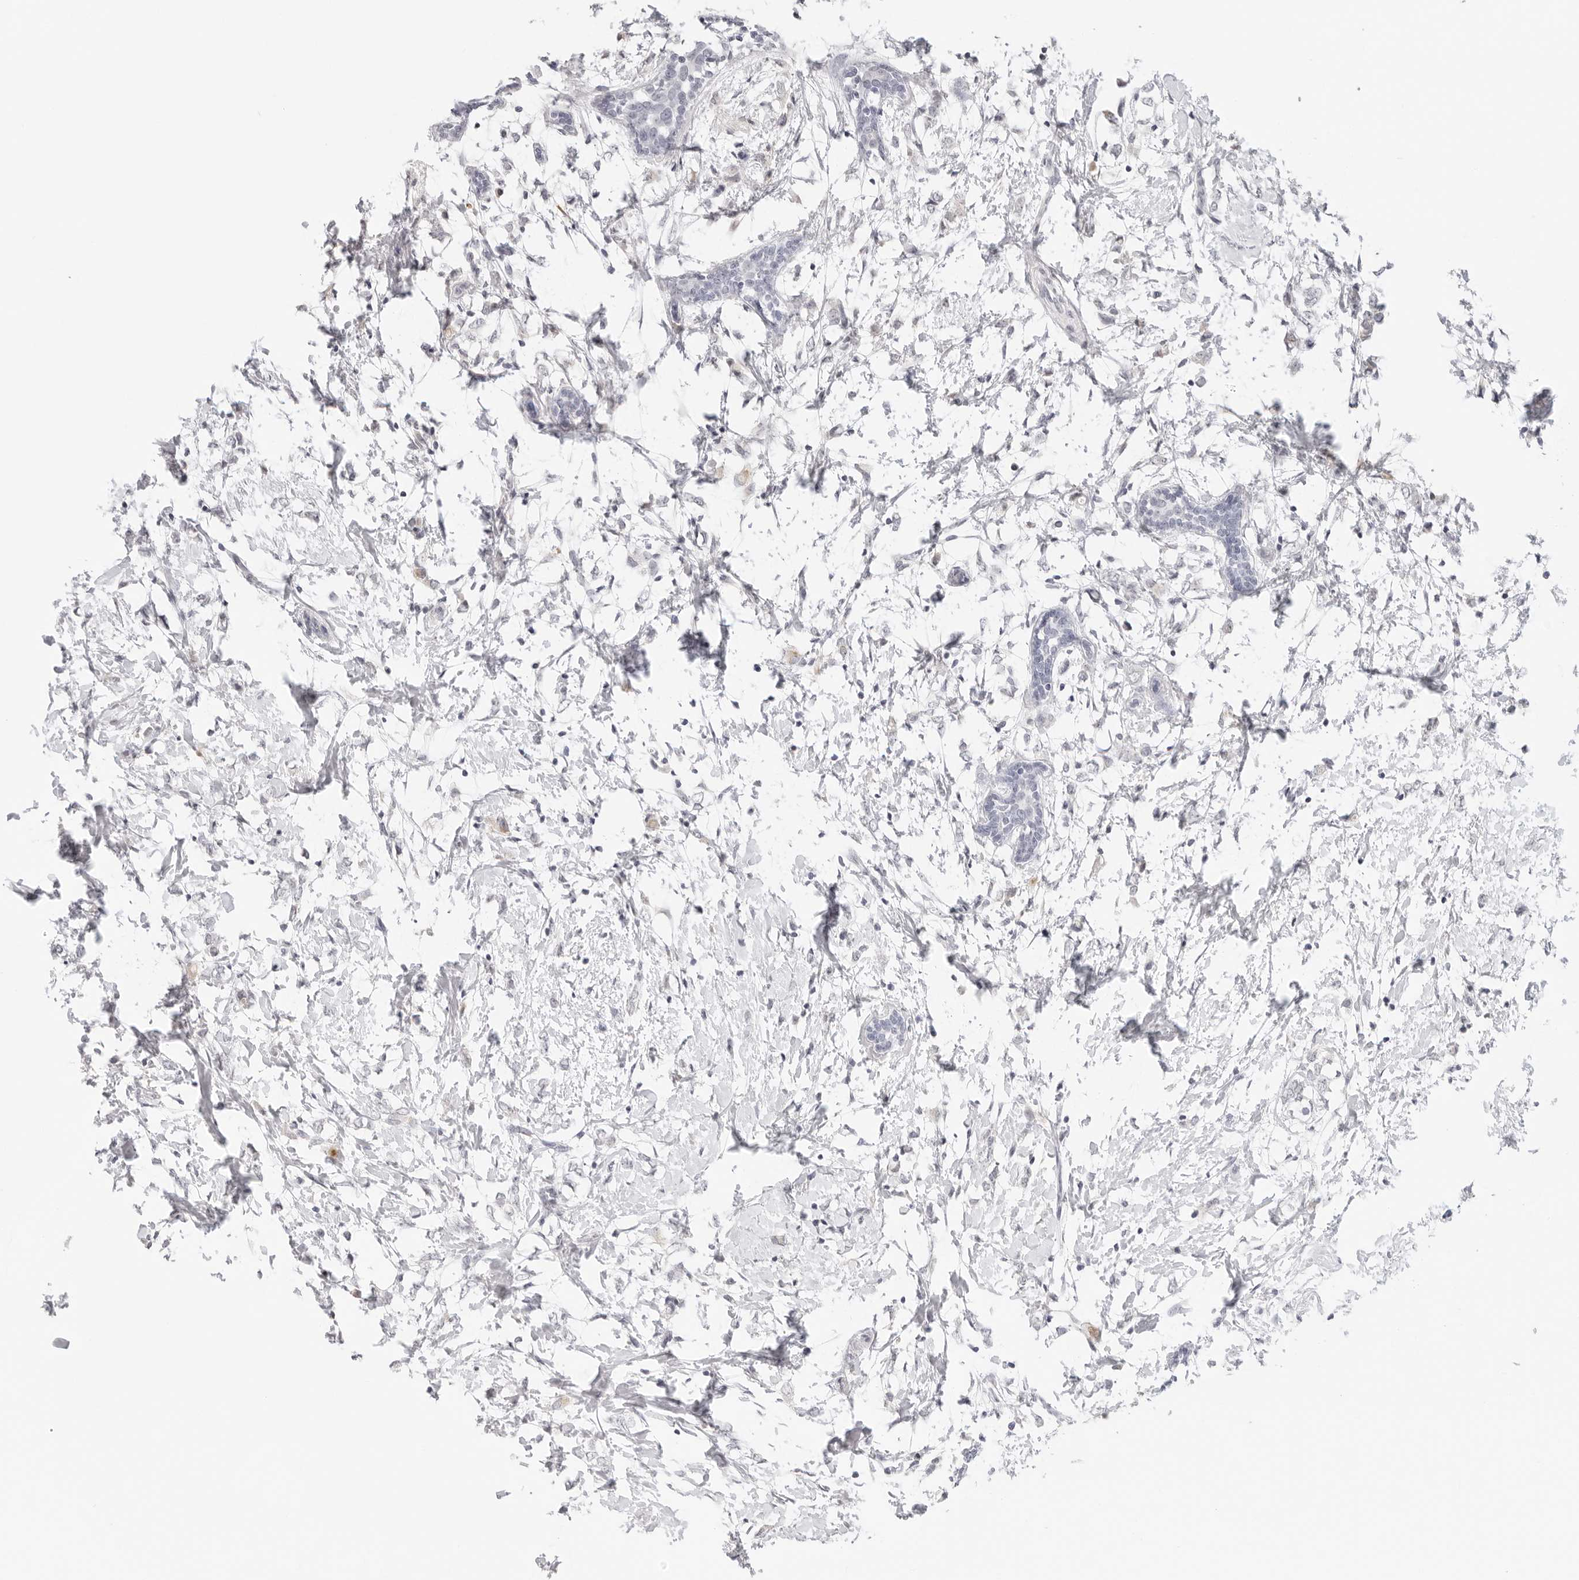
{"staining": {"intensity": "negative", "quantity": "none", "location": "none"}, "tissue": "breast cancer", "cell_type": "Tumor cells", "image_type": "cancer", "snomed": [{"axis": "morphology", "description": "Normal tissue, NOS"}, {"axis": "morphology", "description": "Lobular carcinoma"}, {"axis": "topography", "description": "Breast"}], "caption": "Human breast lobular carcinoma stained for a protein using immunohistochemistry reveals no expression in tumor cells.", "gene": "EDN2", "patient": {"sex": "female", "age": 47}}